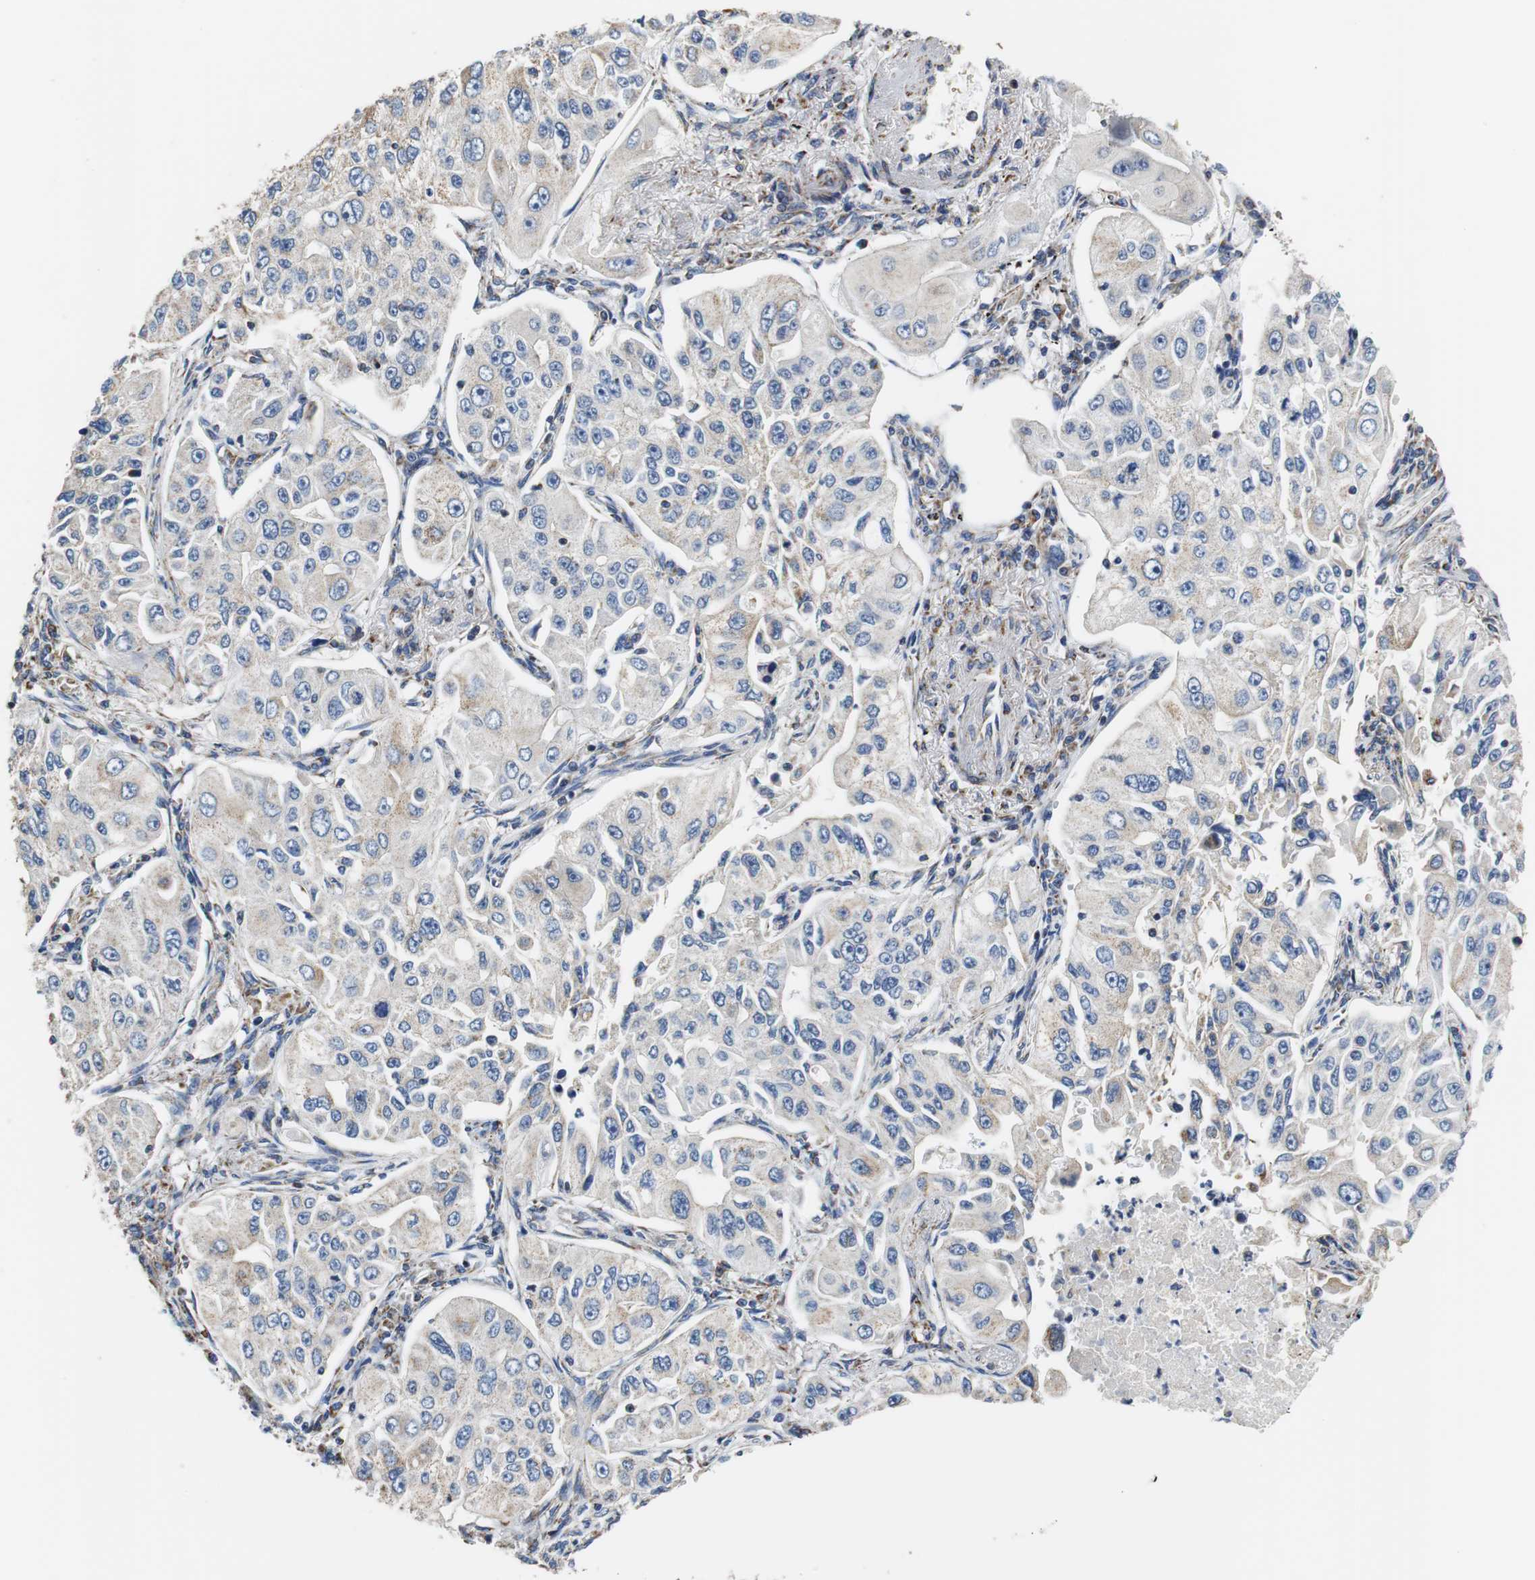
{"staining": {"intensity": "negative", "quantity": "none", "location": "none"}, "tissue": "lung cancer", "cell_type": "Tumor cells", "image_type": "cancer", "snomed": [{"axis": "morphology", "description": "Adenocarcinoma, NOS"}, {"axis": "topography", "description": "Lung"}], "caption": "Immunohistochemistry of human lung cancer (adenocarcinoma) shows no positivity in tumor cells.", "gene": "PCK1", "patient": {"sex": "male", "age": 84}}